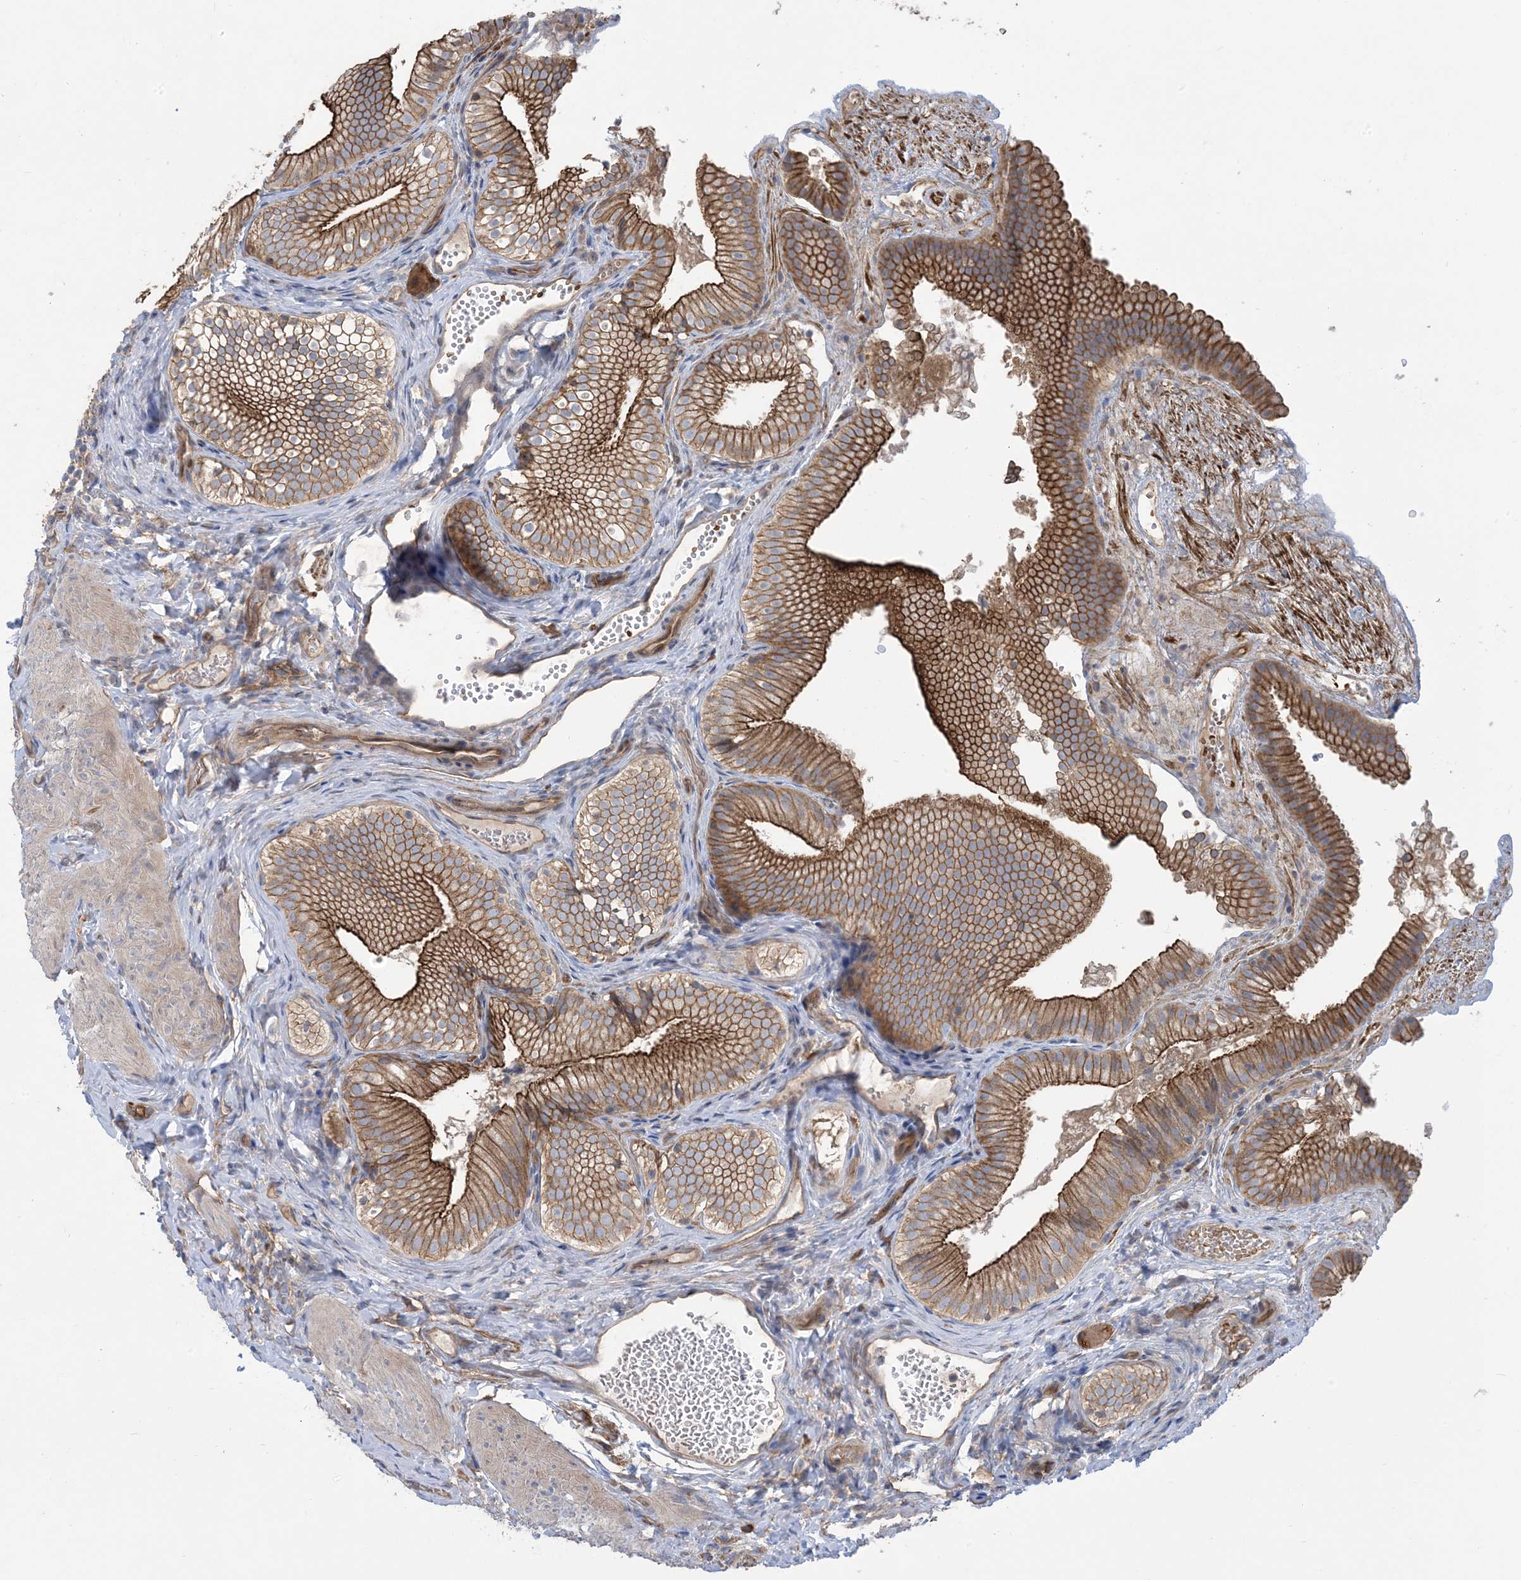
{"staining": {"intensity": "strong", "quantity": ">75%", "location": "cytoplasmic/membranous"}, "tissue": "gallbladder", "cell_type": "Glandular cells", "image_type": "normal", "snomed": [{"axis": "morphology", "description": "Normal tissue, NOS"}, {"axis": "topography", "description": "Gallbladder"}], "caption": "Immunohistochemical staining of unremarkable human gallbladder reveals strong cytoplasmic/membranous protein positivity in about >75% of glandular cells. (DAB (3,3'-diaminobenzidine) = brown stain, brightfield microscopy at high magnification).", "gene": "AOC1", "patient": {"sex": "female", "age": 30}}